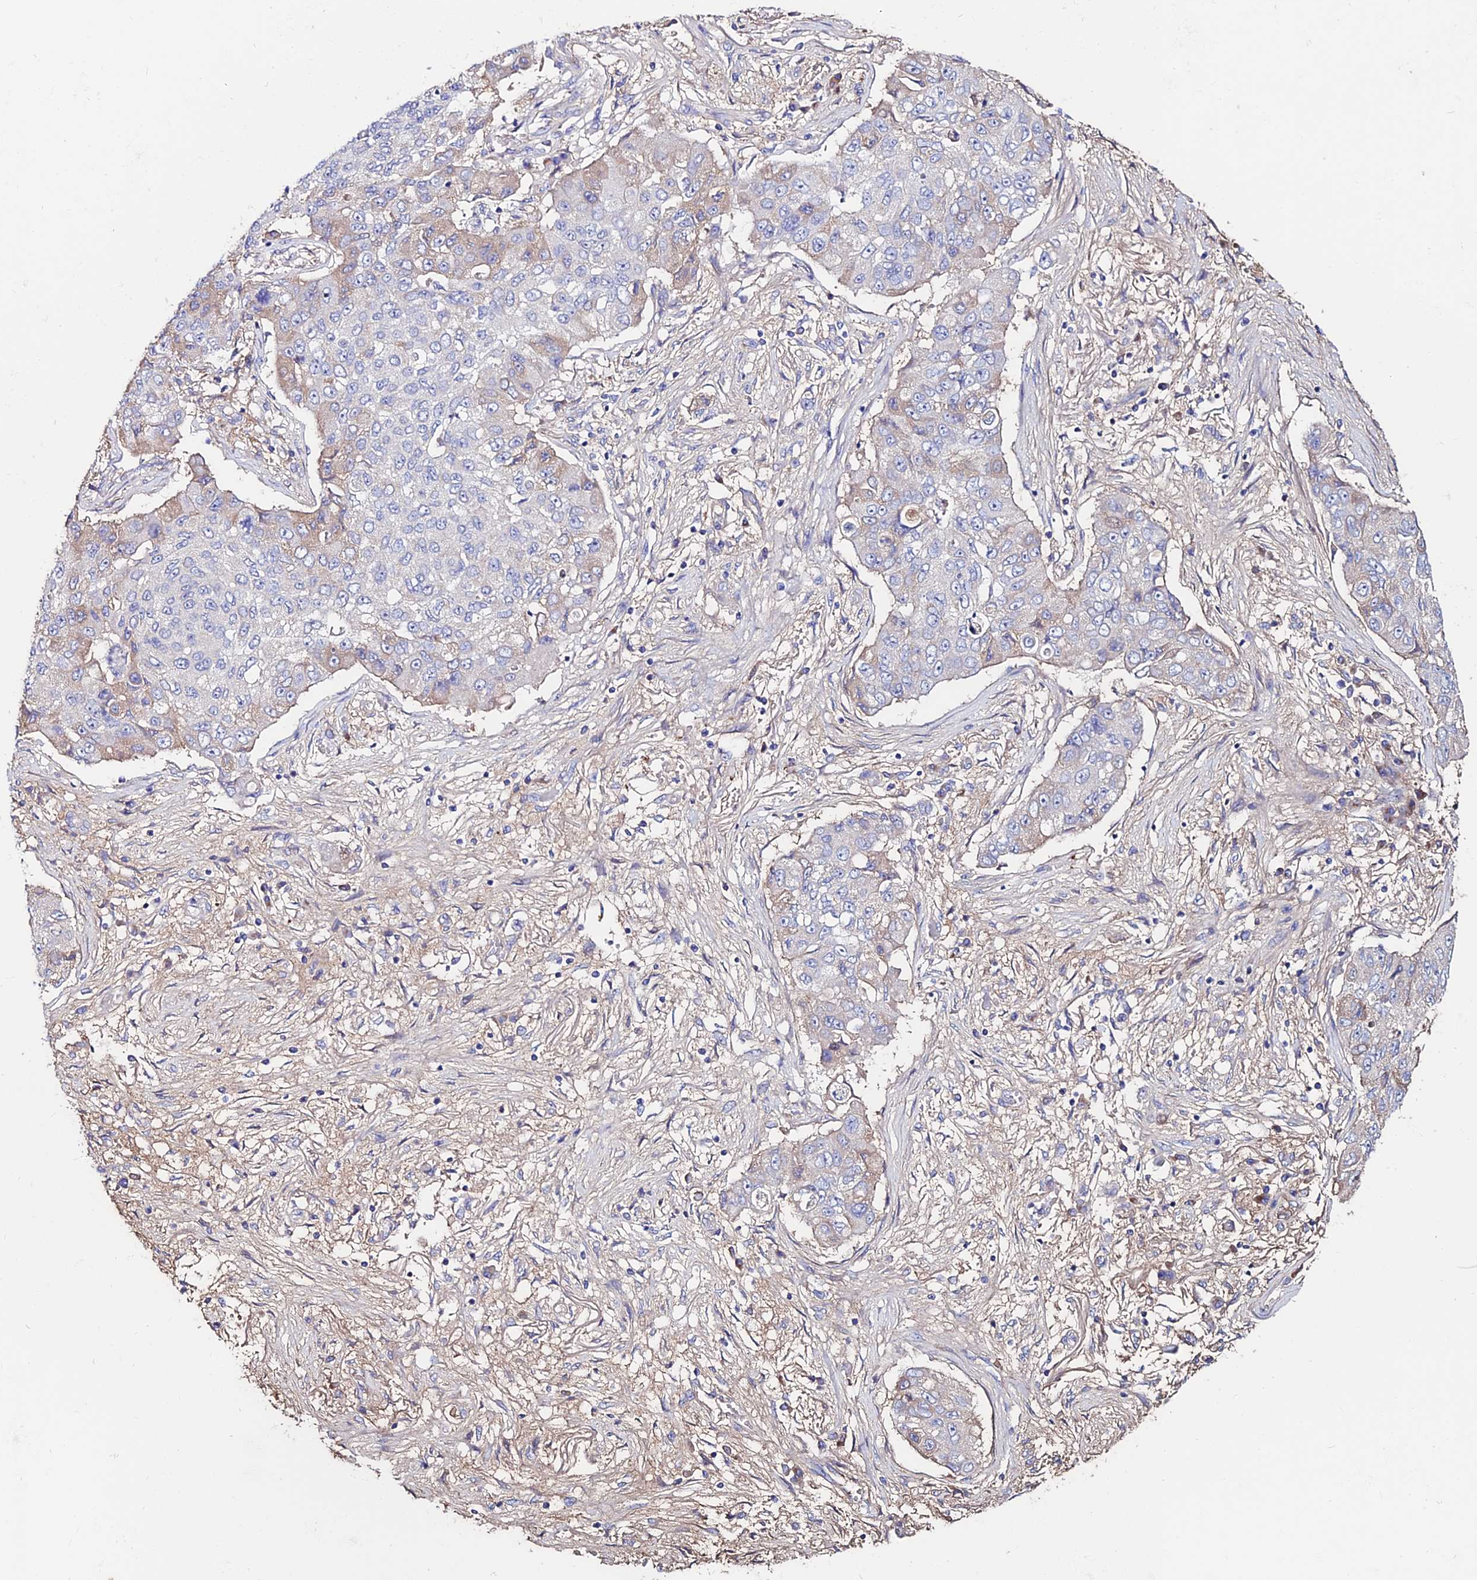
{"staining": {"intensity": "weak", "quantity": "<25%", "location": "cytoplasmic/membranous"}, "tissue": "lung cancer", "cell_type": "Tumor cells", "image_type": "cancer", "snomed": [{"axis": "morphology", "description": "Squamous cell carcinoma, NOS"}, {"axis": "topography", "description": "Lung"}], "caption": "Protein analysis of lung cancer (squamous cell carcinoma) shows no significant expression in tumor cells.", "gene": "SLC25A16", "patient": {"sex": "male", "age": 74}}